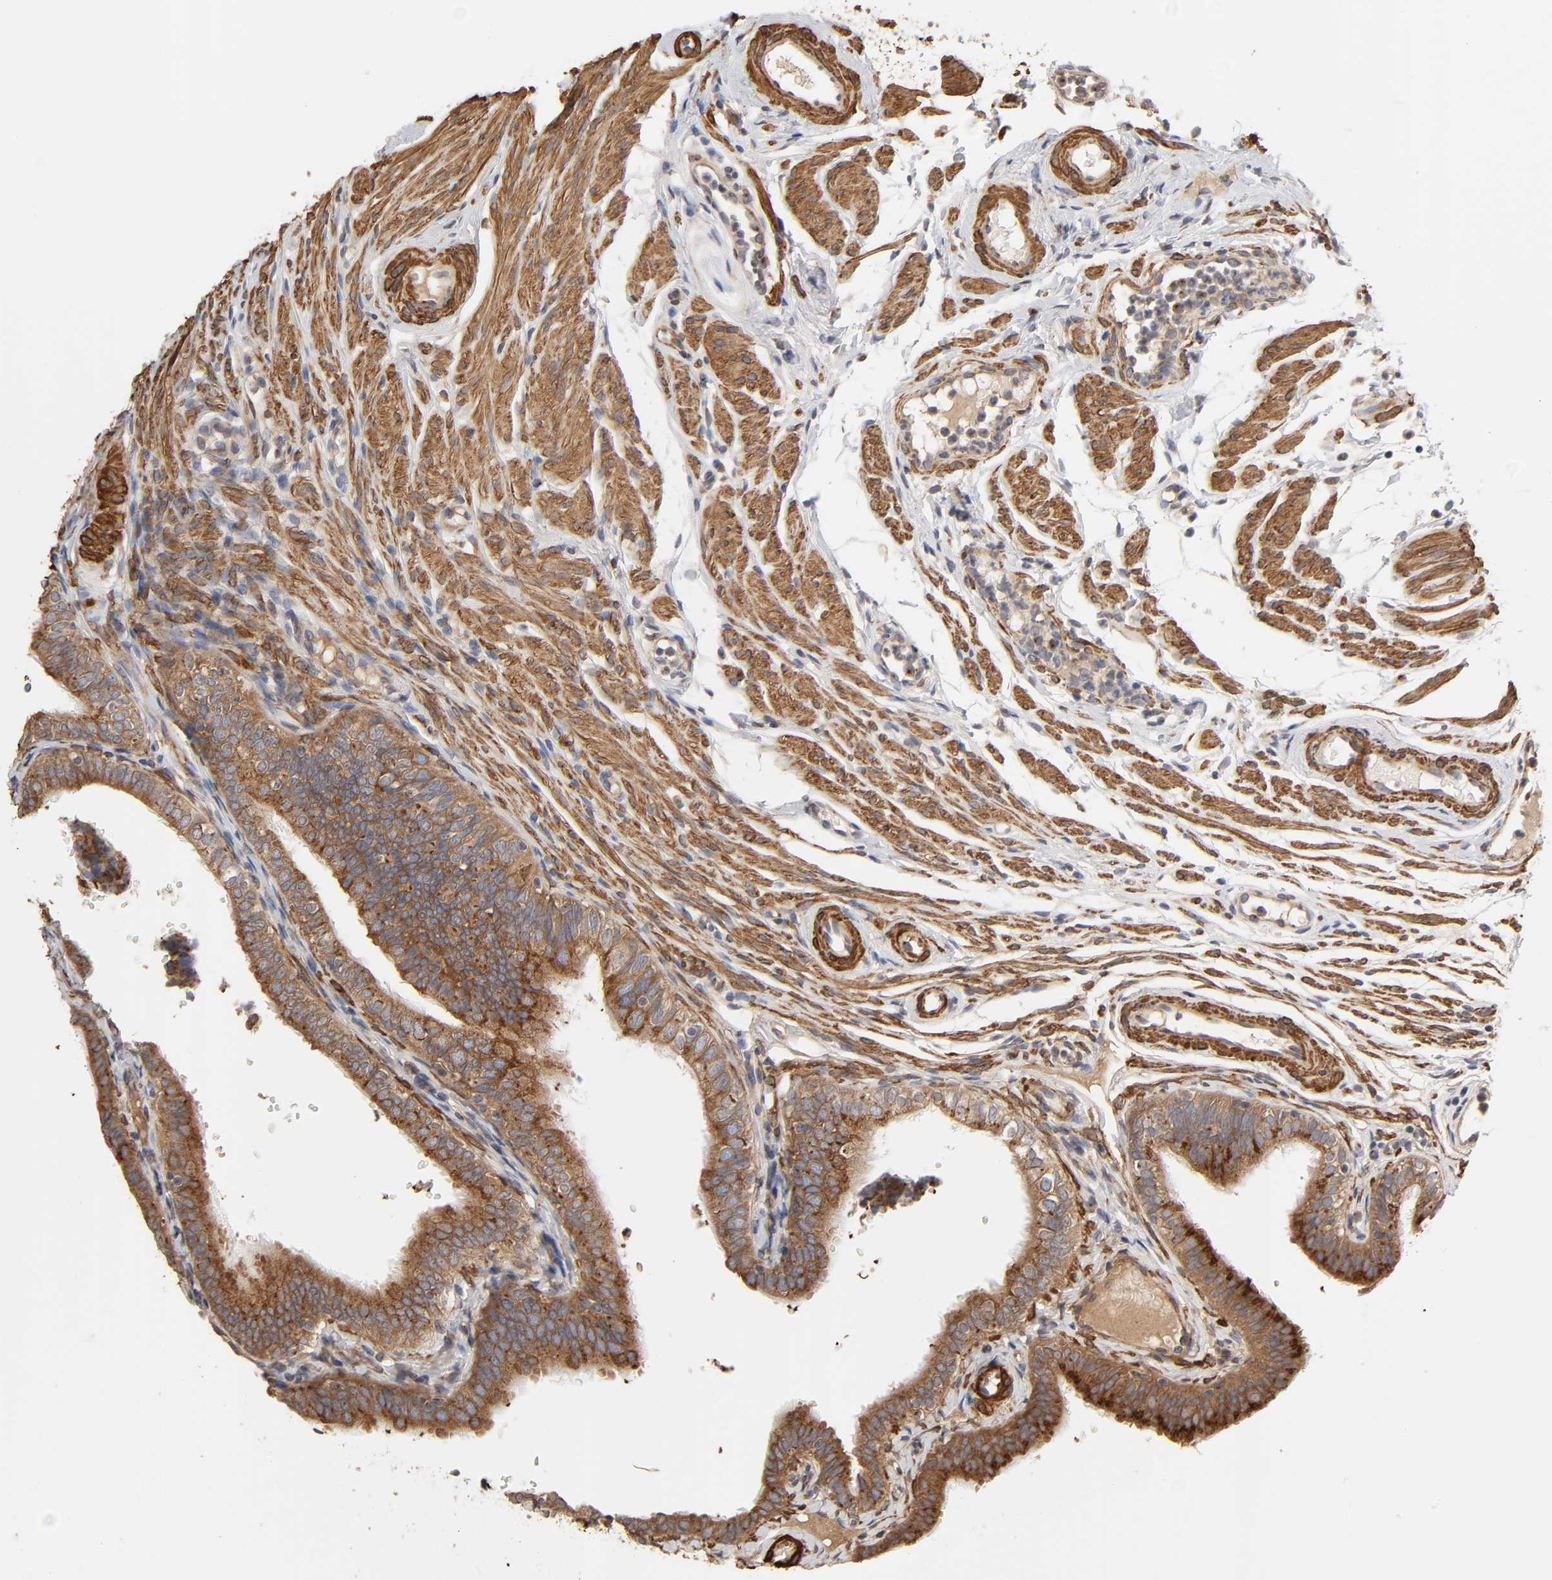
{"staining": {"intensity": "moderate", "quantity": ">75%", "location": "cytoplasmic/membranous"}, "tissue": "fallopian tube", "cell_type": "Glandular cells", "image_type": "normal", "snomed": [{"axis": "morphology", "description": "Normal tissue, NOS"}, {"axis": "morphology", "description": "Dermoid, NOS"}, {"axis": "topography", "description": "Fallopian tube"}], "caption": "Protein expression analysis of normal human fallopian tube reveals moderate cytoplasmic/membranous expression in approximately >75% of glandular cells.", "gene": "GNPTG", "patient": {"sex": "female", "age": 33}}